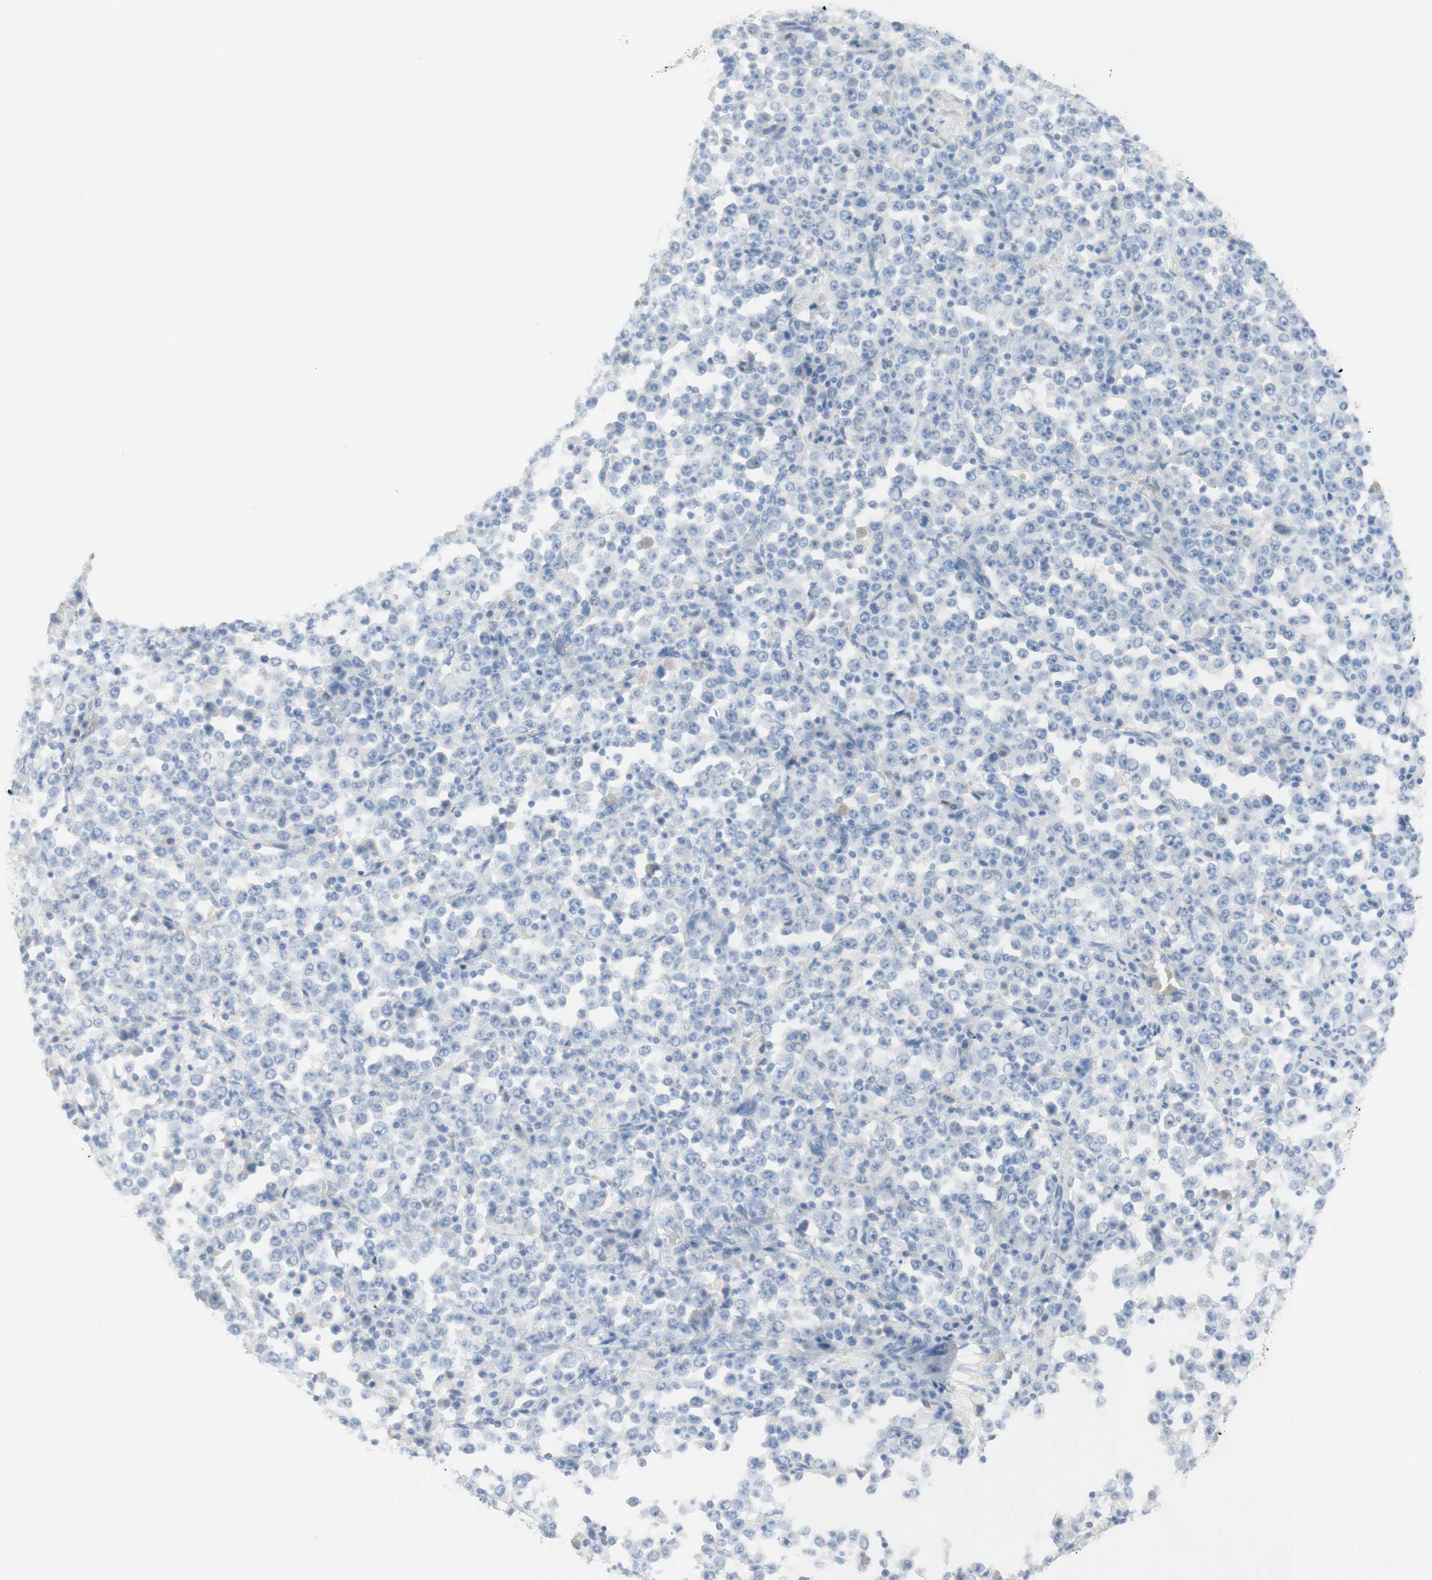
{"staining": {"intensity": "negative", "quantity": "none", "location": "none"}, "tissue": "stomach cancer", "cell_type": "Tumor cells", "image_type": "cancer", "snomed": [{"axis": "morphology", "description": "Normal tissue, NOS"}, {"axis": "morphology", "description": "Adenocarcinoma, NOS"}, {"axis": "topography", "description": "Stomach, upper"}, {"axis": "topography", "description": "Stomach"}], "caption": "This is a histopathology image of IHC staining of stomach cancer, which shows no positivity in tumor cells. (Stains: DAB (3,3'-diaminobenzidine) IHC with hematoxylin counter stain, Microscopy: brightfield microscopy at high magnification).", "gene": "SELENBP1", "patient": {"sex": "male", "age": 59}}